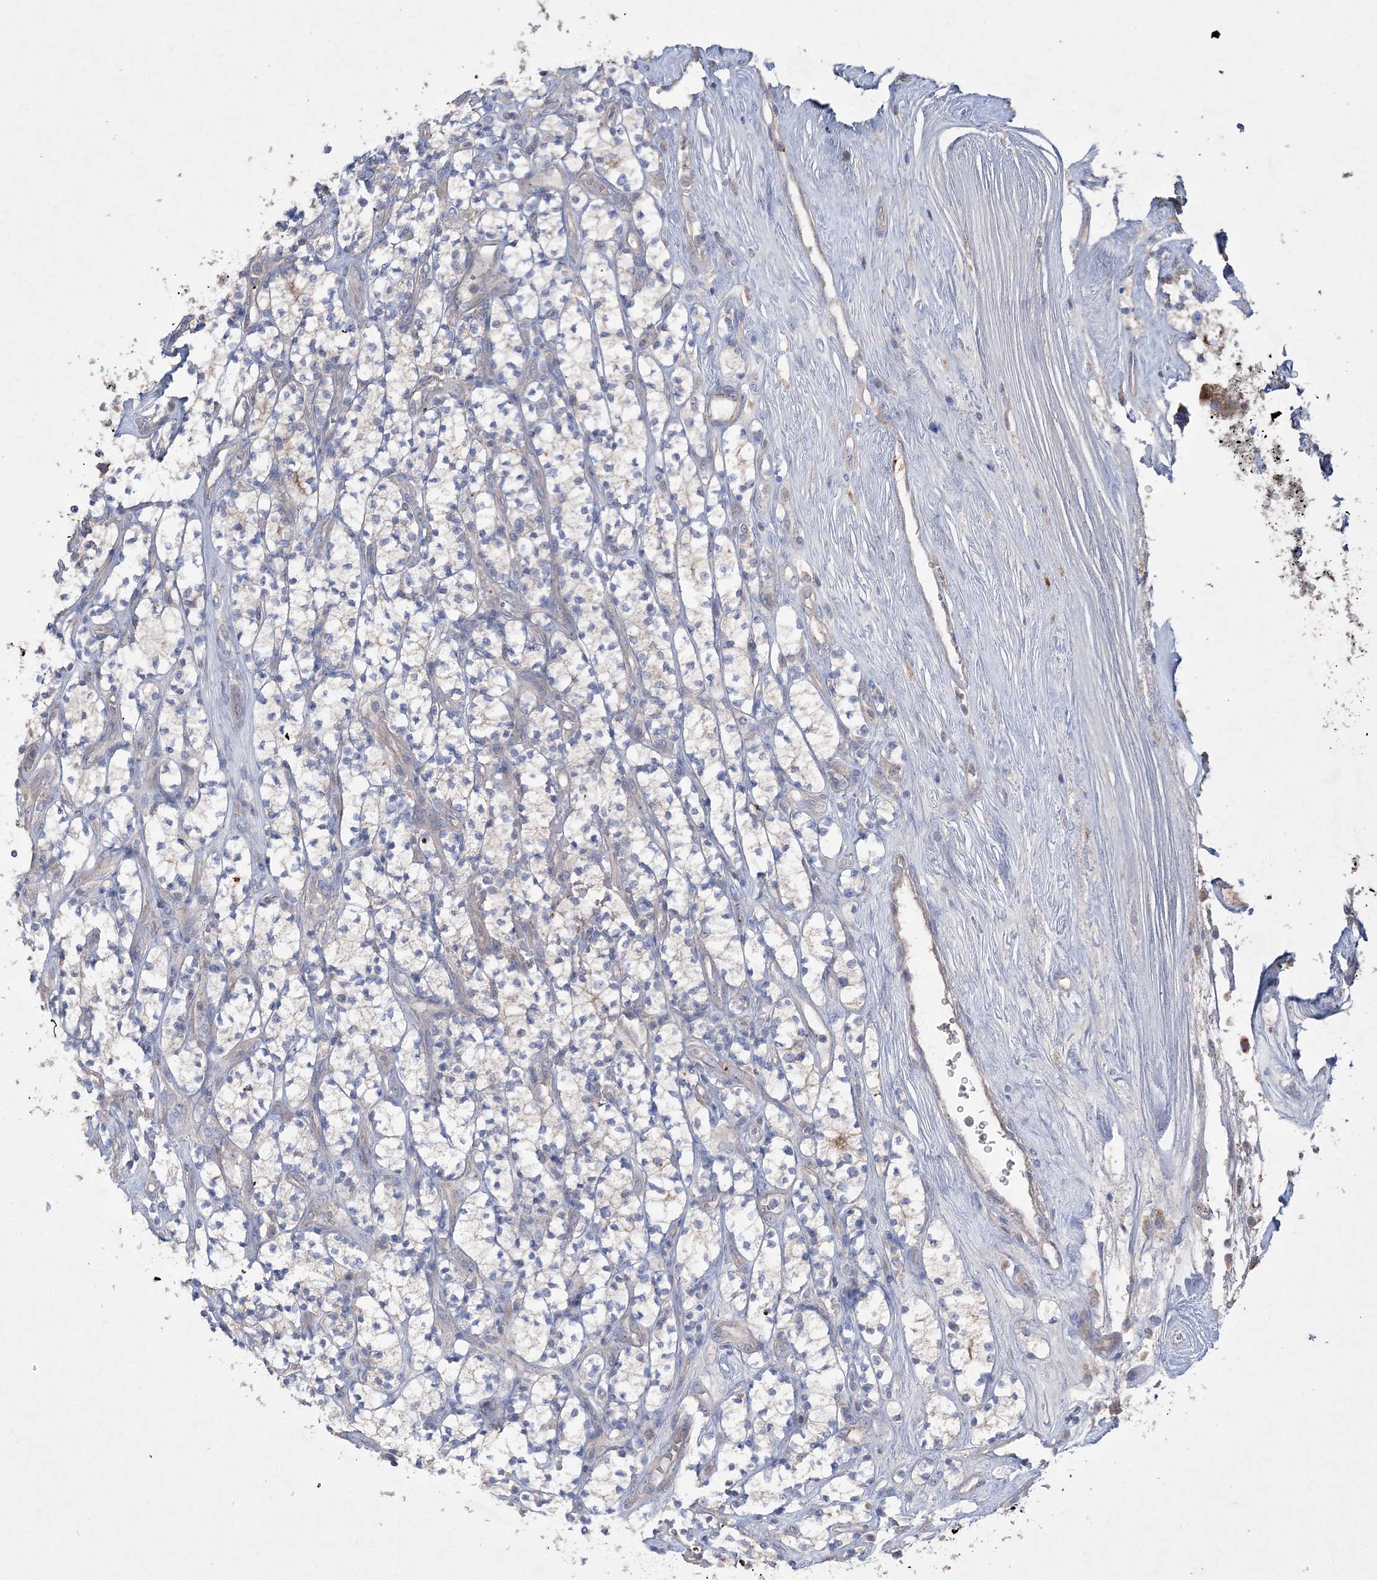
{"staining": {"intensity": "negative", "quantity": "none", "location": "none"}, "tissue": "renal cancer", "cell_type": "Tumor cells", "image_type": "cancer", "snomed": [{"axis": "morphology", "description": "Adenocarcinoma, NOS"}, {"axis": "topography", "description": "Kidney"}], "caption": "Renal cancer was stained to show a protein in brown. There is no significant positivity in tumor cells. (Brightfield microscopy of DAB IHC at high magnification).", "gene": "ADCK2", "patient": {"sex": "male", "age": 77}}